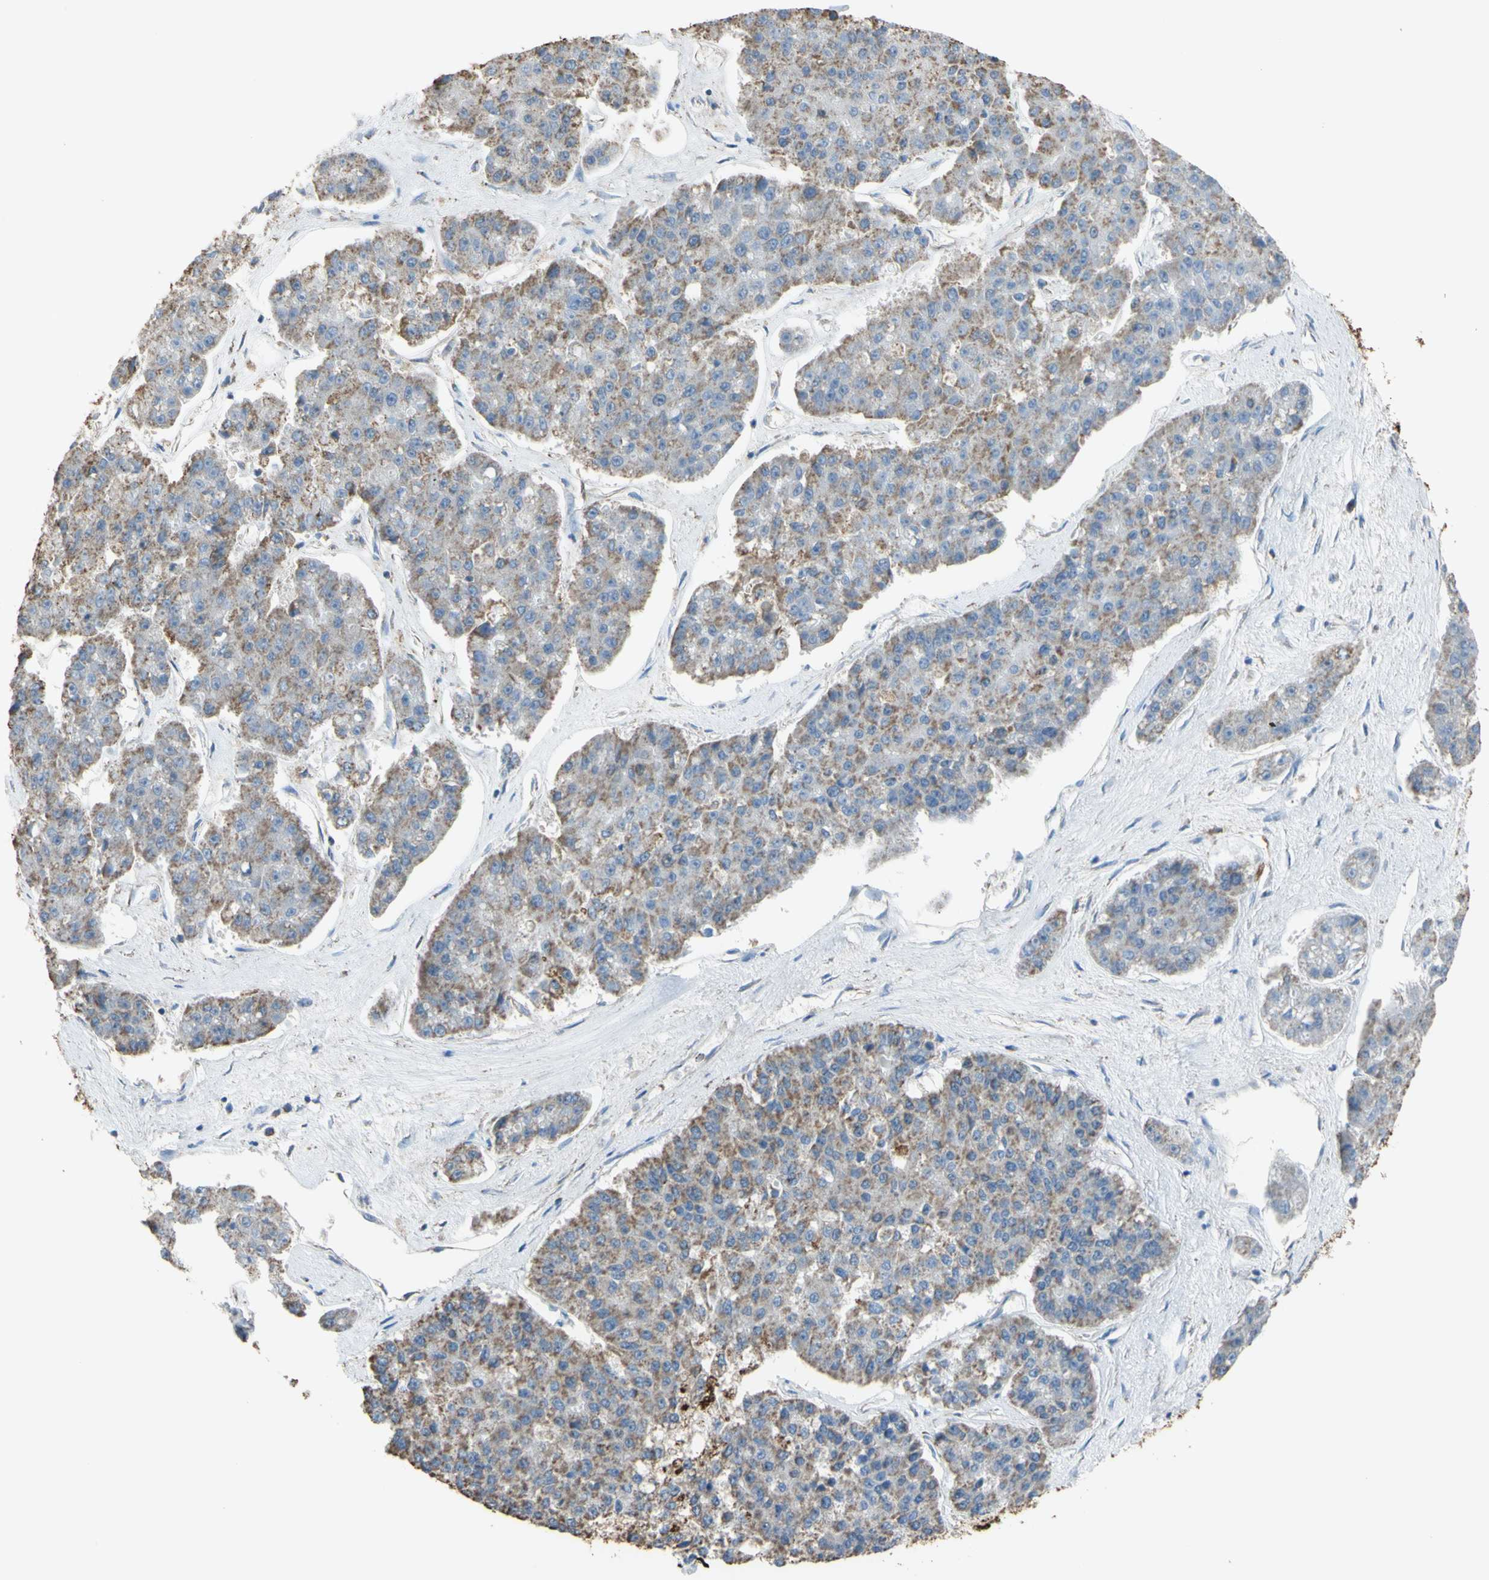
{"staining": {"intensity": "weak", "quantity": "25%-75%", "location": "cytoplasmic/membranous"}, "tissue": "pancreatic cancer", "cell_type": "Tumor cells", "image_type": "cancer", "snomed": [{"axis": "morphology", "description": "Adenocarcinoma, NOS"}, {"axis": "topography", "description": "Pancreas"}], "caption": "A brown stain shows weak cytoplasmic/membranous expression of a protein in pancreatic cancer (adenocarcinoma) tumor cells. Using DAB (brown) and hematoxylin (blue) stains, captured at high magnification using brightfield microscopy.", "gene": "CMKLR2", "patient": {"sex": "male", "age": 50}}